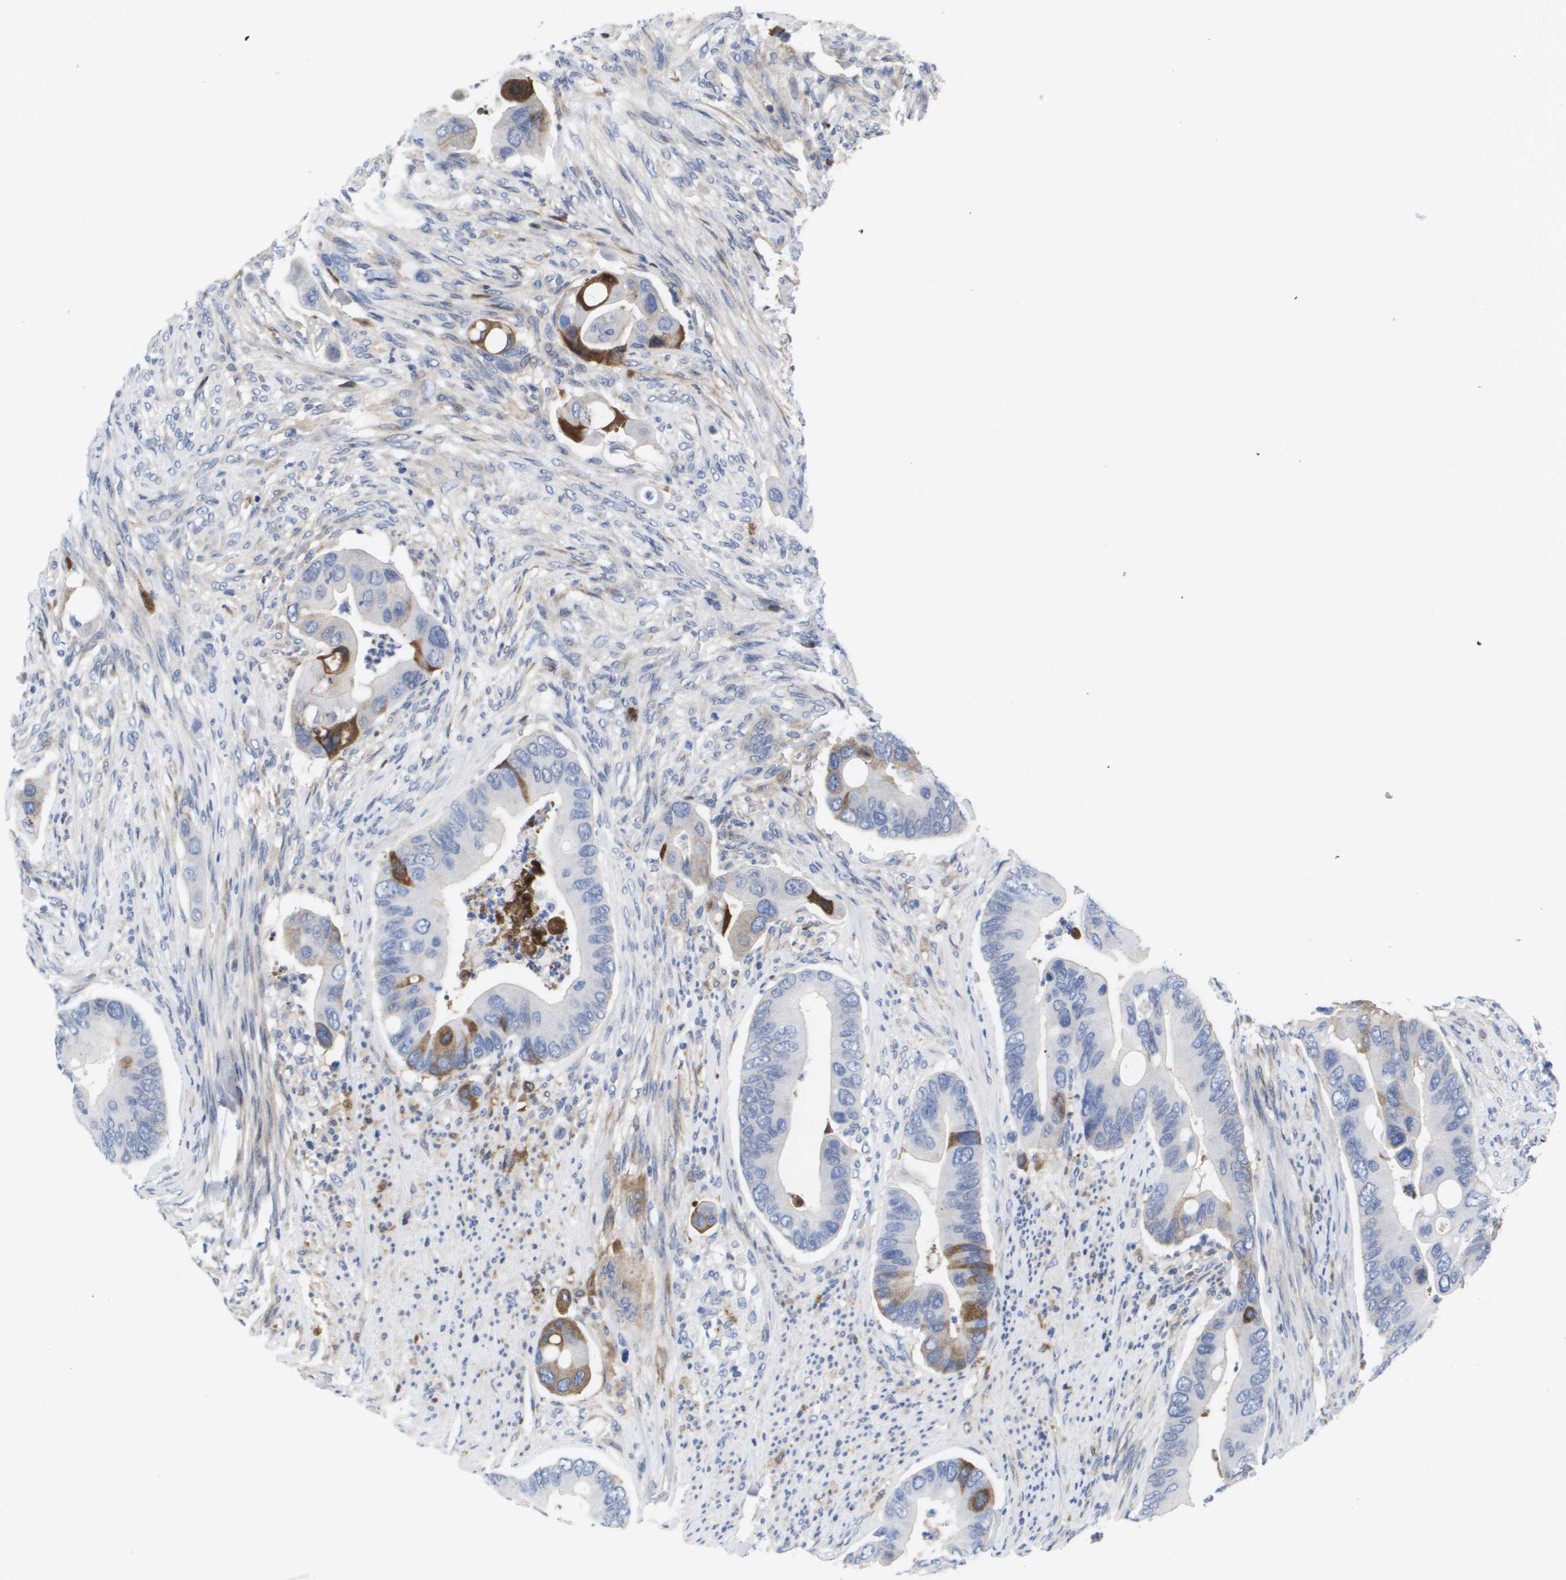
{"staining": {"intensity": "moderate", "quantity": "<25%", "location": "cytoplasmic/membranous"}, "tissue": "colorectal cancer", "cell_type": "Tumor cells", "image_type": "cancer", "snomed": [{"axis": "morphology", "description": "Adenocarcinoma, NOS"}, {"axis": "topography", "description": "Rectum"}], "caption": "Colorectal cancer was stained to show a protein in brown. There is low levels of moderate cytoplasmic/membranous positivity in about <25% of tumor cells.", "gene": "SERPINC1", "patient": {"sex": "female", "age": 57}}